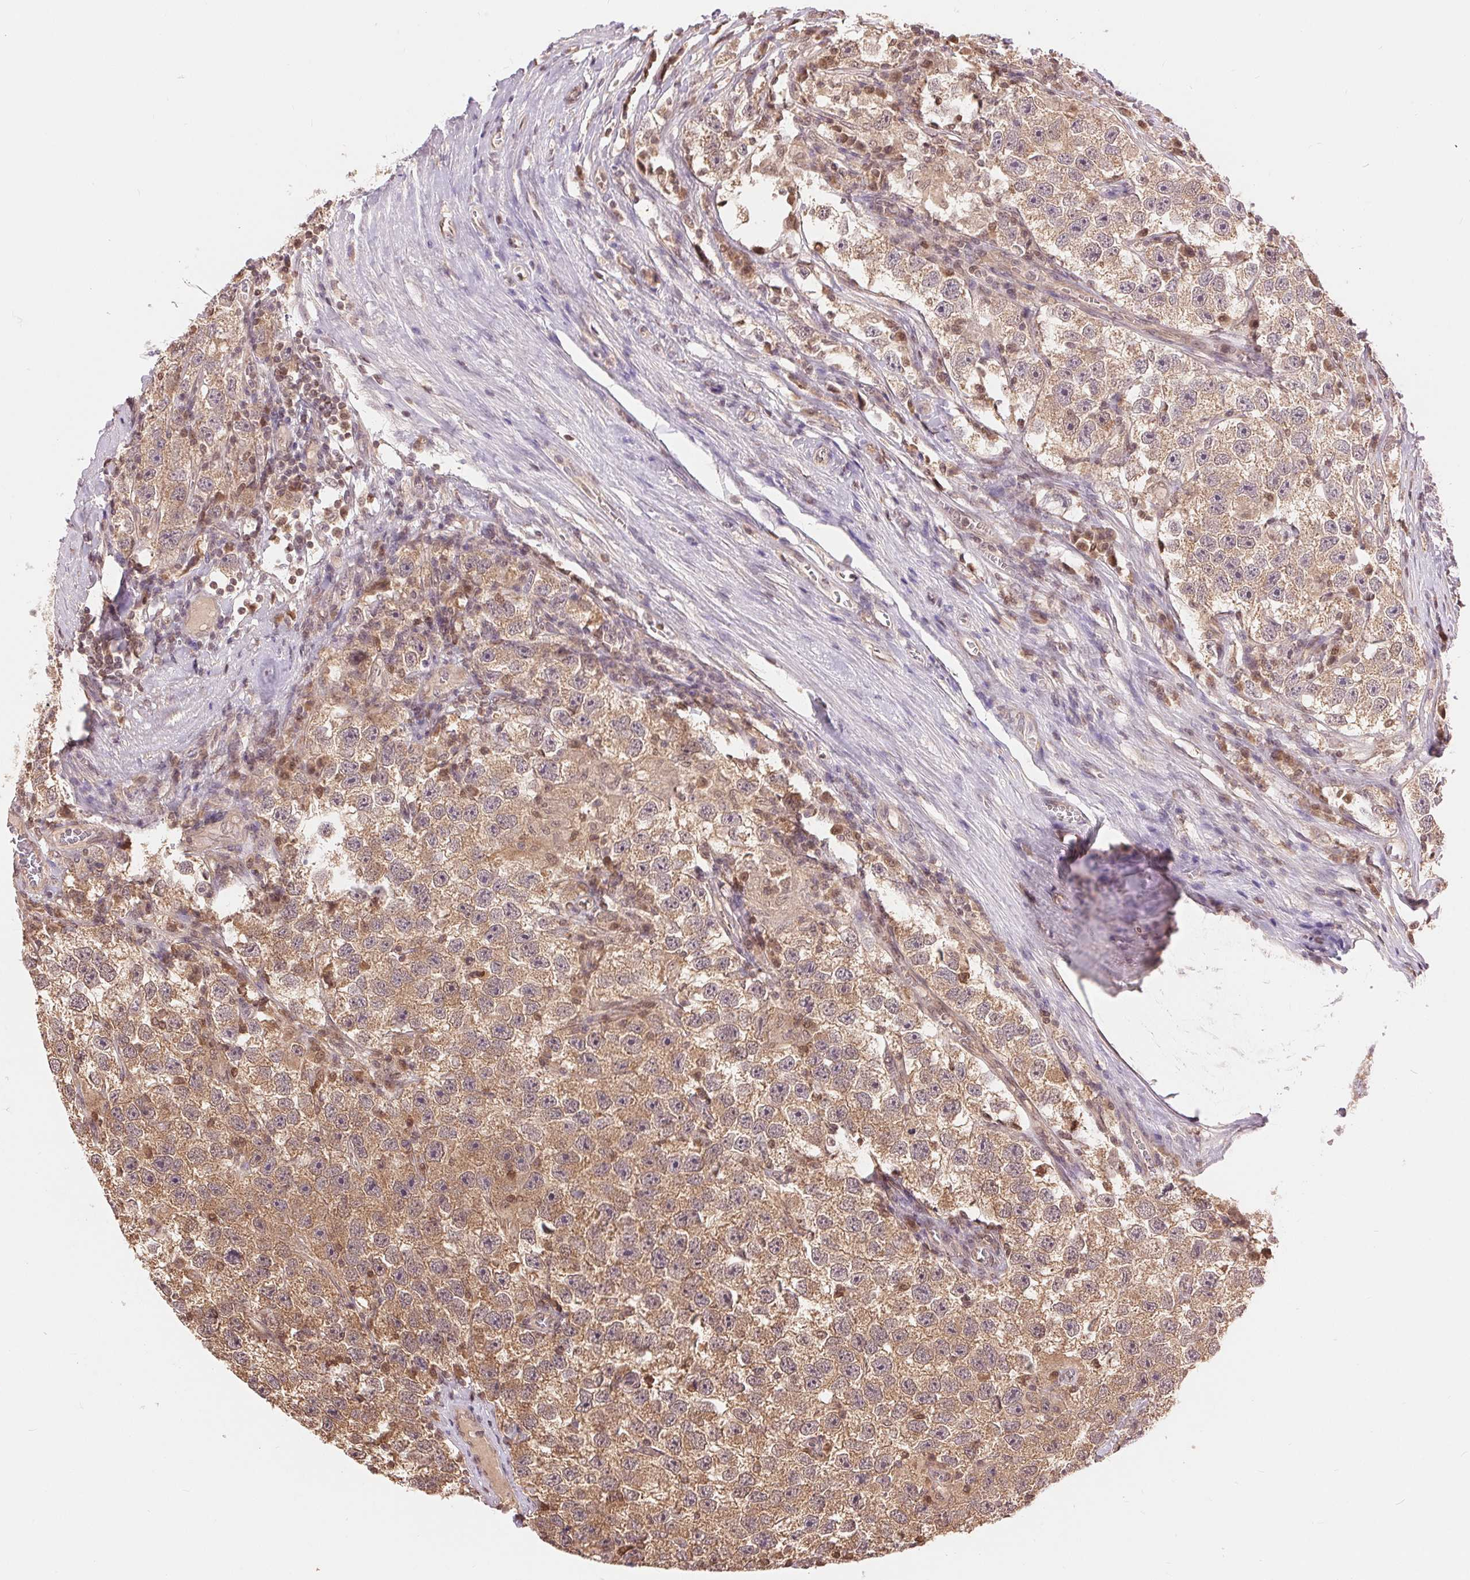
{"staining": {"intensity": "weak", "quantity": ">75%", "location": "cytoplasmic/membranous"}, "tissue": "testis cancer", "cell_type": "Tumor cells", "image_type": "cancer", "snomed": [{"axis": "morphology", "description": "Seminoma, NOS"}, {"axis": "topography", "description": "Testis"}], "caption": "This is an image of IHC staining of testis seminoma, which shows weak positivity in the cytoplasmic/membranous of tumor cells.", "gene": "TMEM273", "patient": {"sex": "male", "age": 26}}